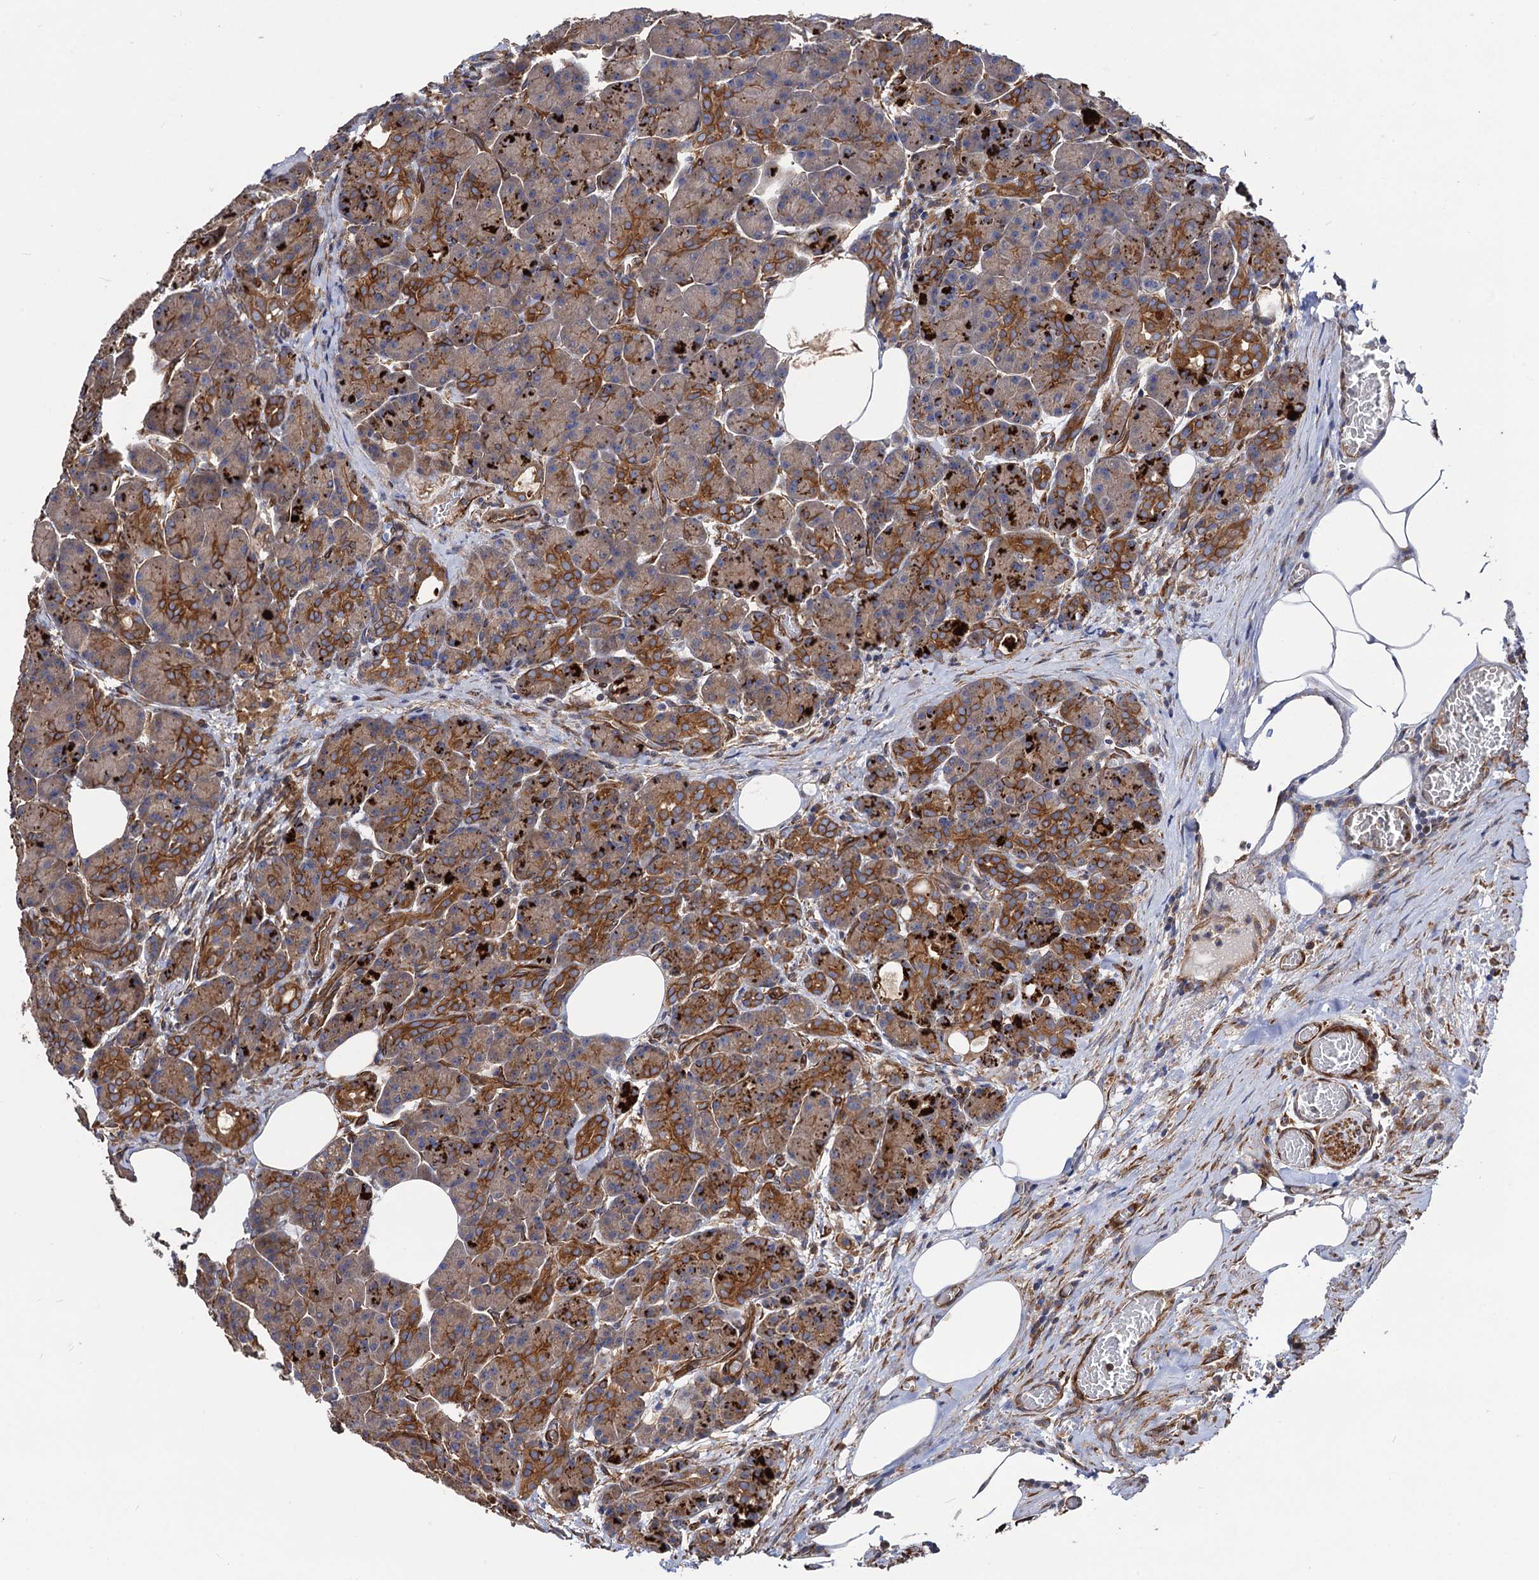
{"staining": {"intensity": "moderate", "quantity": "25%-75%", "location": "cytoplasmic/membranous"}, "tissue": "pancreas", "cell_type": "Exocrine glandular cells", "image_type": "normal", "snomed": [{"axis": "morphology", "description": "Normal tissue, NOS"}, {"axis": "topography", "description": "Pancreas"}], "caption": "Protein expression analysis of benign human pancreas reveals moderate cytoplasmic/membranous staining in about 25%-75% of exocrine glandular cells. (brown staining indicates protein expression, while blue staining denotes nuclei).", "gene": "CIP2A", "patient": {"sex": "male", "age": 63}}